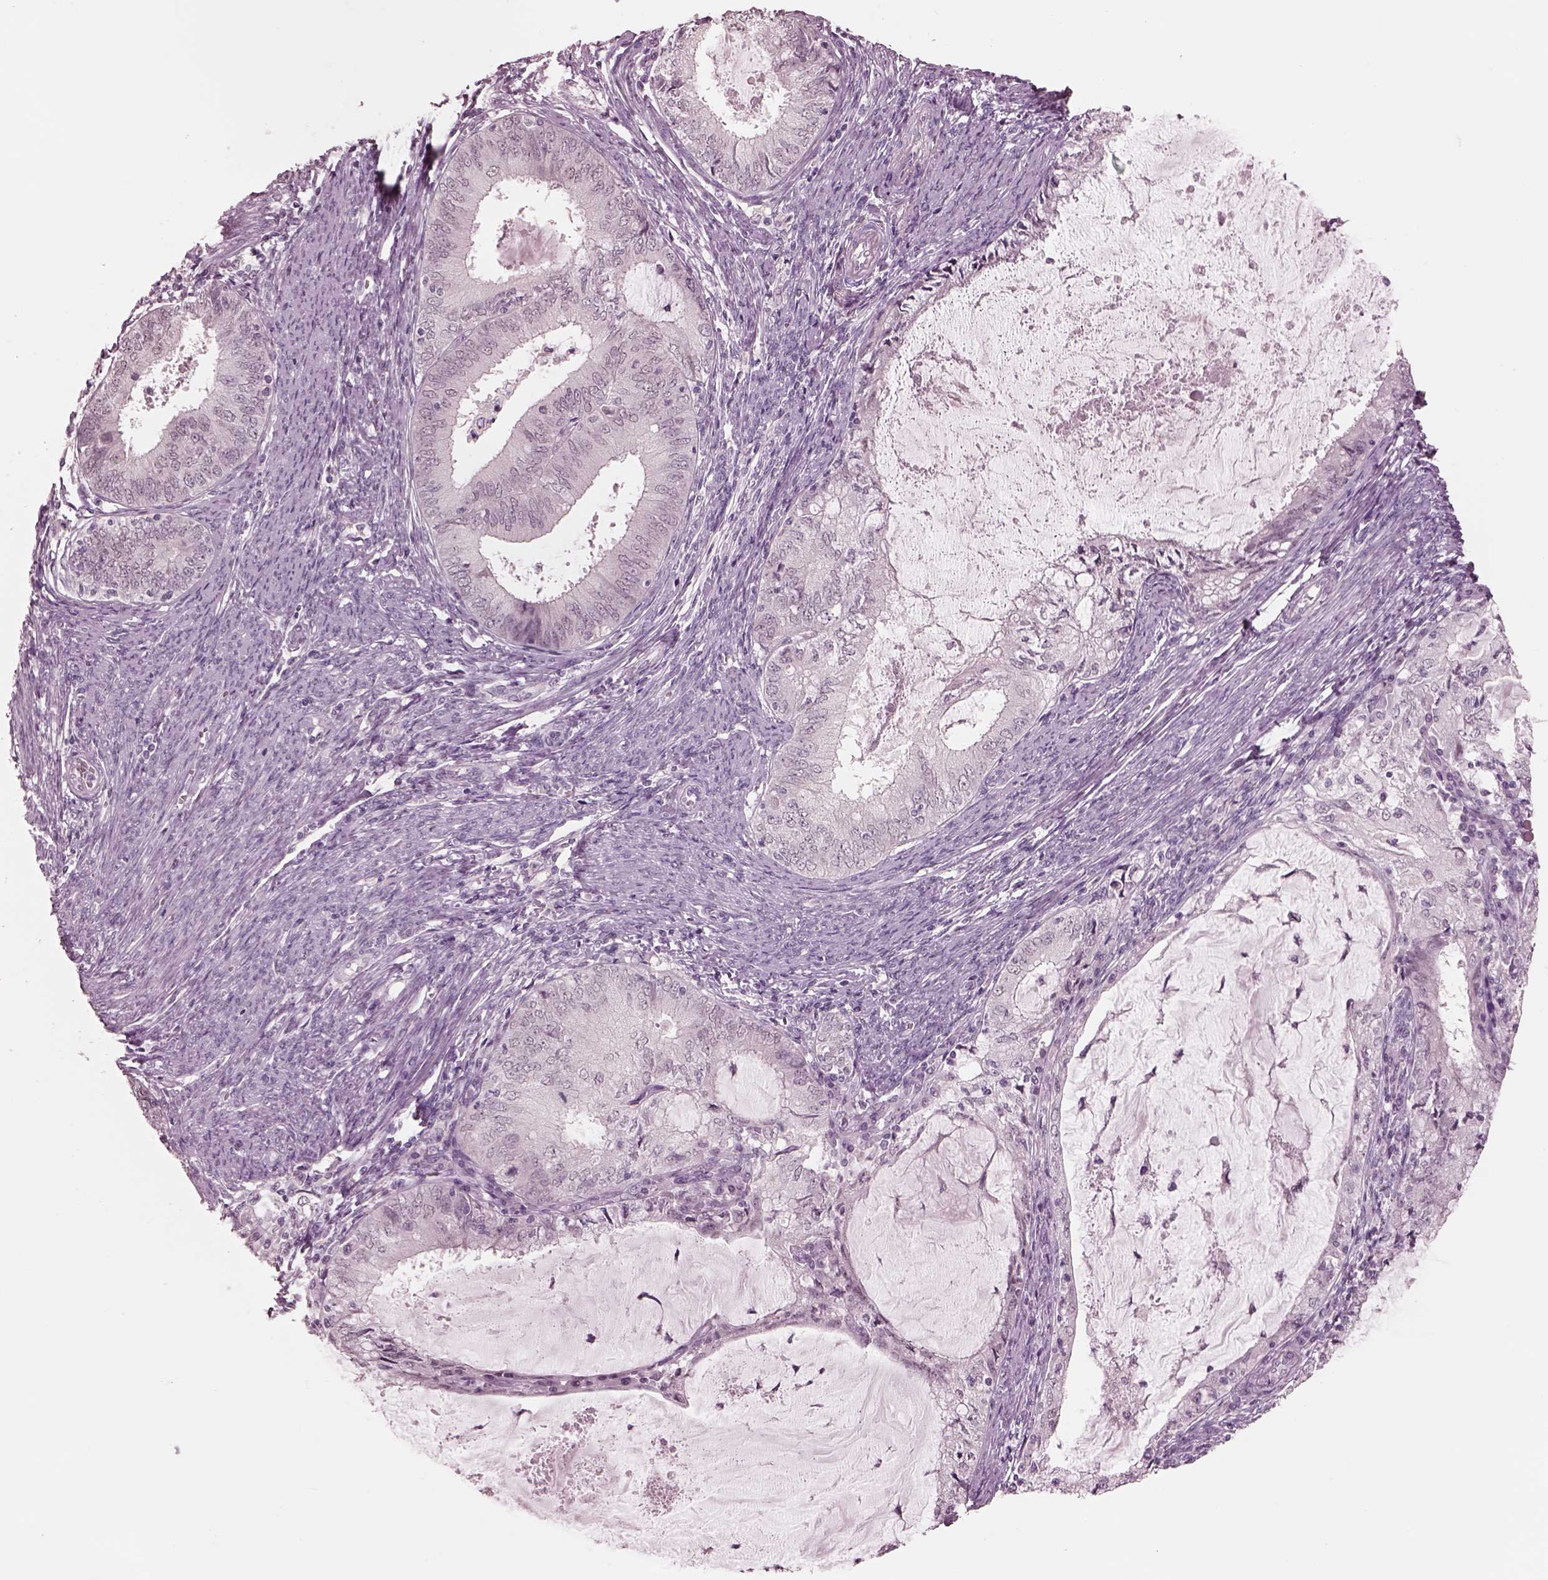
{"staining": {"intensity": "negative", "quantity": "none", "location": "none"}, "tissue": "endometrial cancer", "cell_type": "Tumor cells", "image_type": "cancer", "snomed": [{"axis": "morphology", "description": "Adenocarcinoma, NOS"}, {"axis": "topography", "description": "Endometrium"}], "caption": "Immunohistochemical staining of human adenocarcinoma (endometrial) reveals no significant expression in tumor cells.", "gene": "GARIN4", "patient": {"sex": "female", "age": 57}}